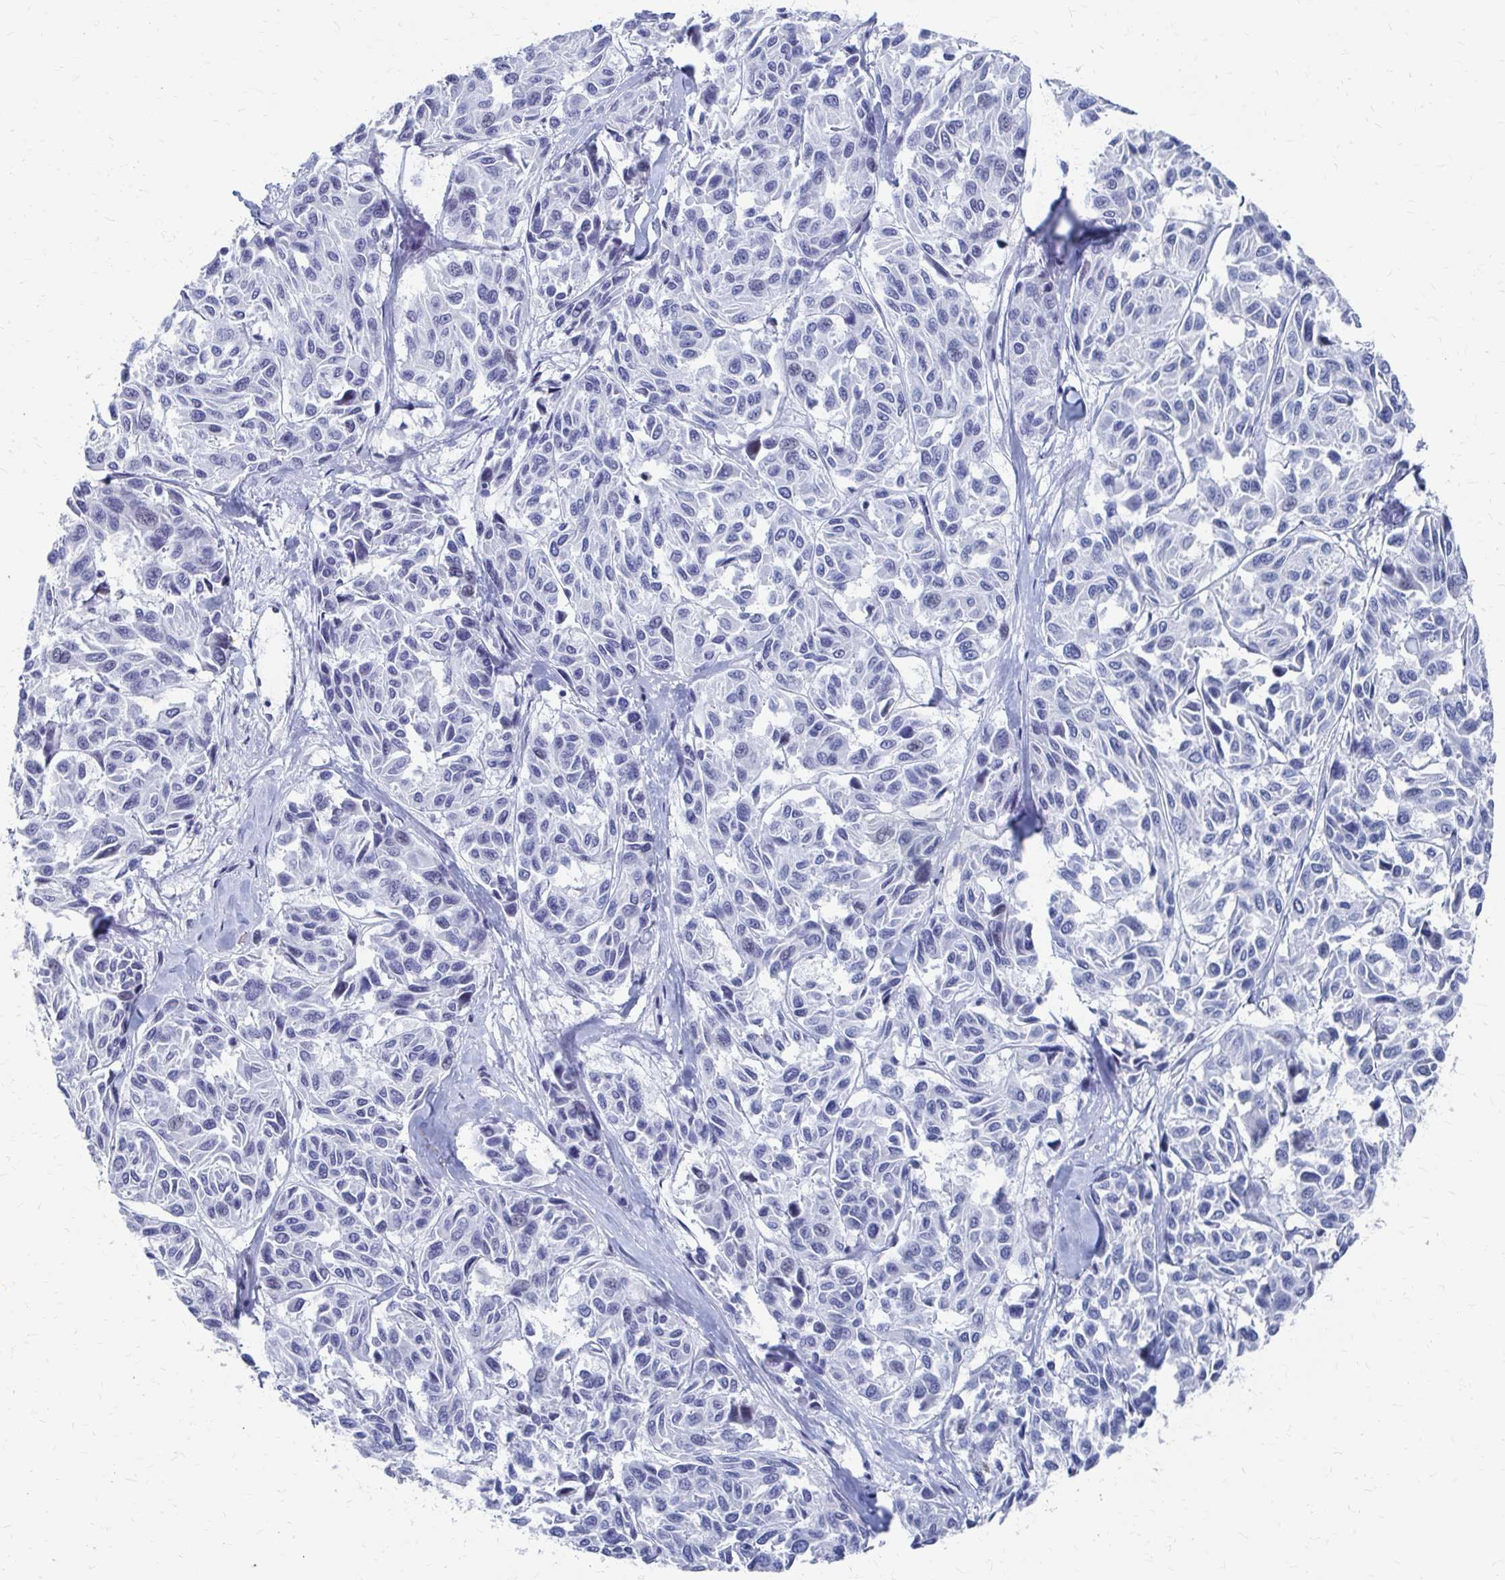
{"staining": {"intensity": "negative", "quantity": "none", "location": "none"}, "tissue": "melanoma", "cell_type": "Tumor cells", "image_type": "cancer", "snomed": [{"axis": "morphology", "description": "Malignant melanoma, NOS"}, {"axis": "topography", "description": "Skin"}], "caption": "Melanoma was stained to show a protein in brown. There is no significant expression in tumor cells. (DAB (3,3'-diaminobenzidine) immunohistochemistry visualized using brightfield microscopy, high magnification).", "gene": "CDIN1", "patient": {"sex": "female", "age": 66}}